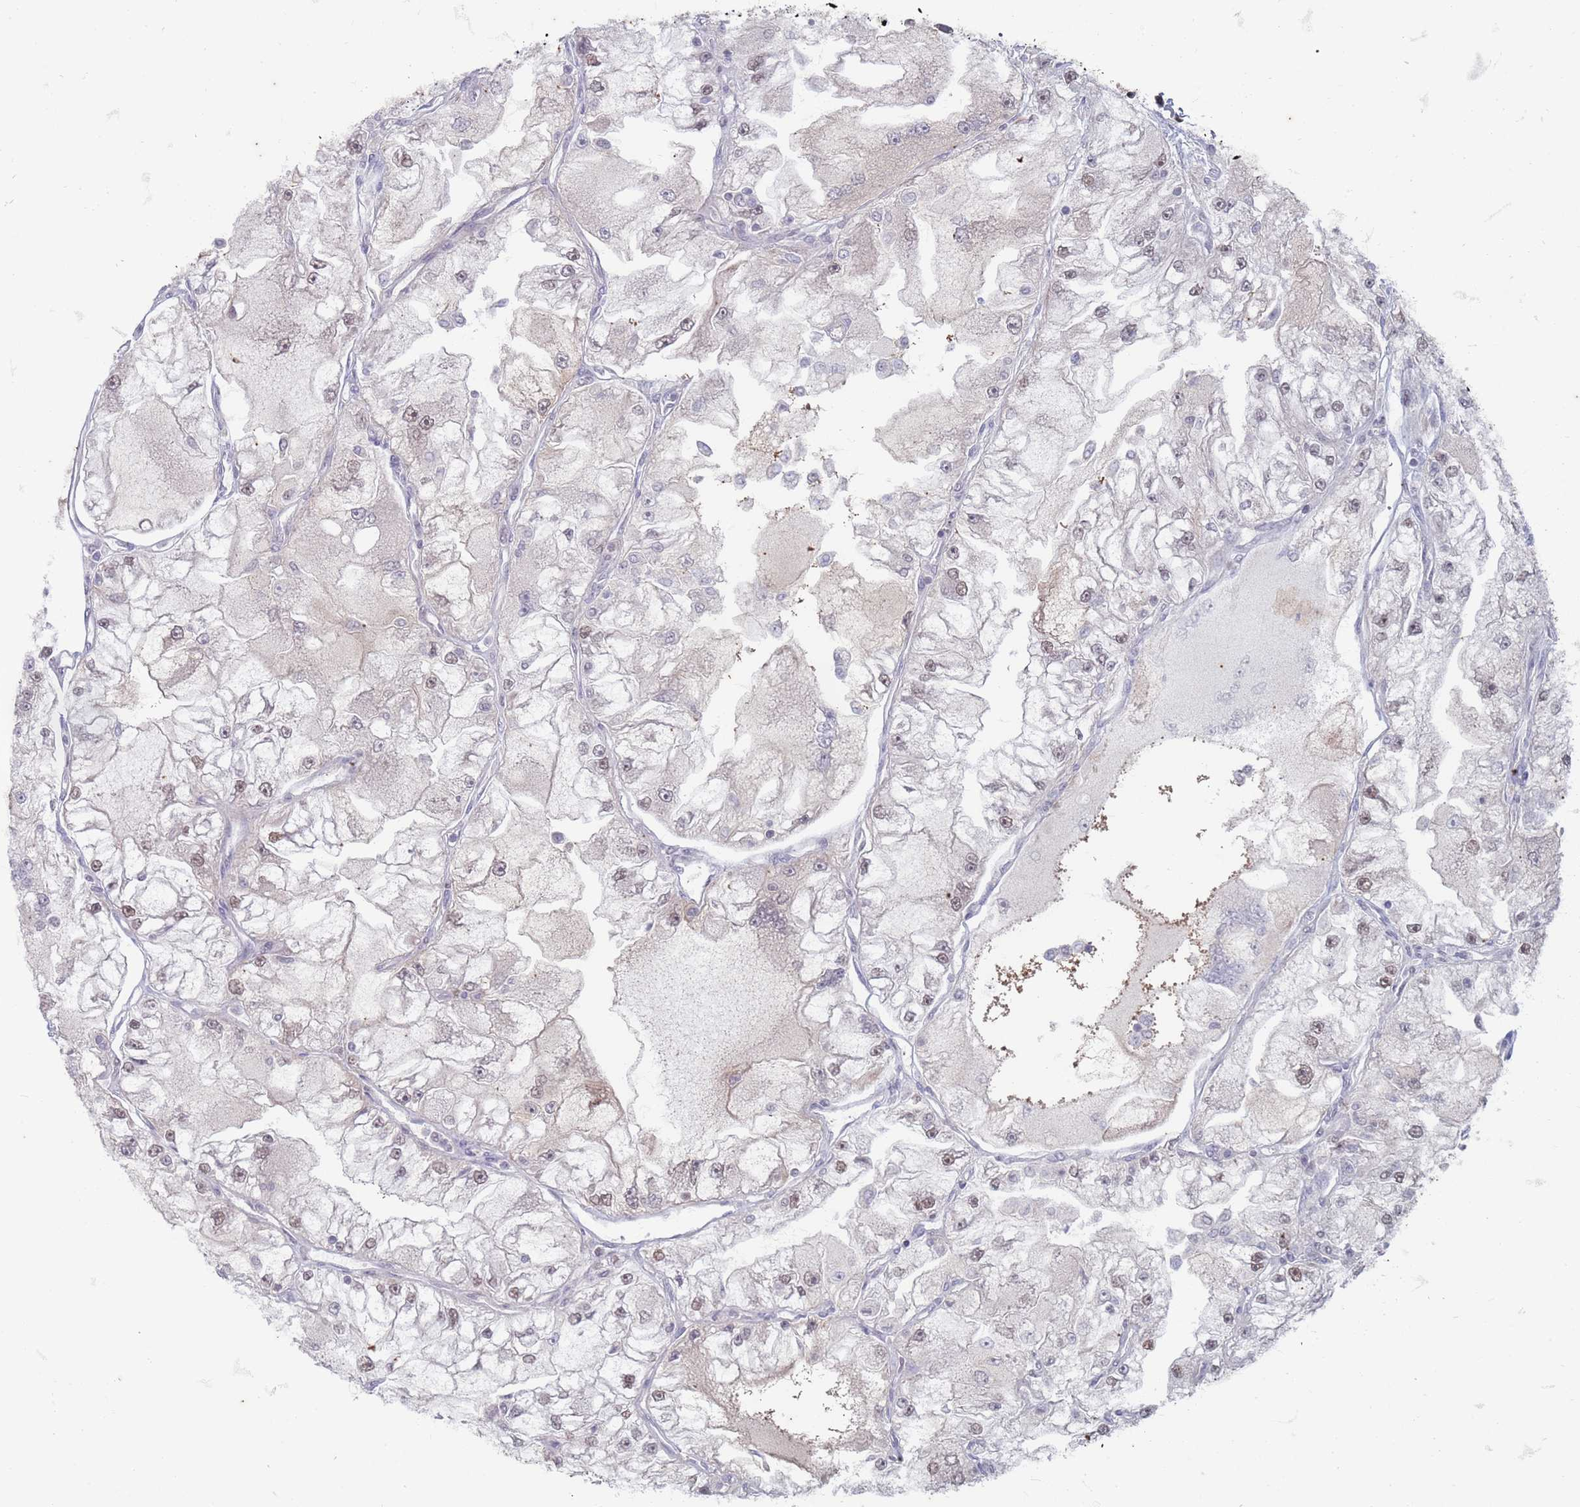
{"staining": {"intensity": "weak", "quantity": "<25%", "location": "nuclear"}, "tissue": "renal cancer", "cell_type": "Tumor cells", "image_type": "cancer", "snomed": [{"axis": "morphology", "description": "Adenocarcinoma, NOS"}, {"axis": "topography", "description": "Kidney"}], "caption": "This is an immunohistochemistry histopathology image of human adenocarcinoma (renal). There is no expression in tumor cells.", "gene": "TRMT6", "patient": {"sex": "female", "age": 72}}